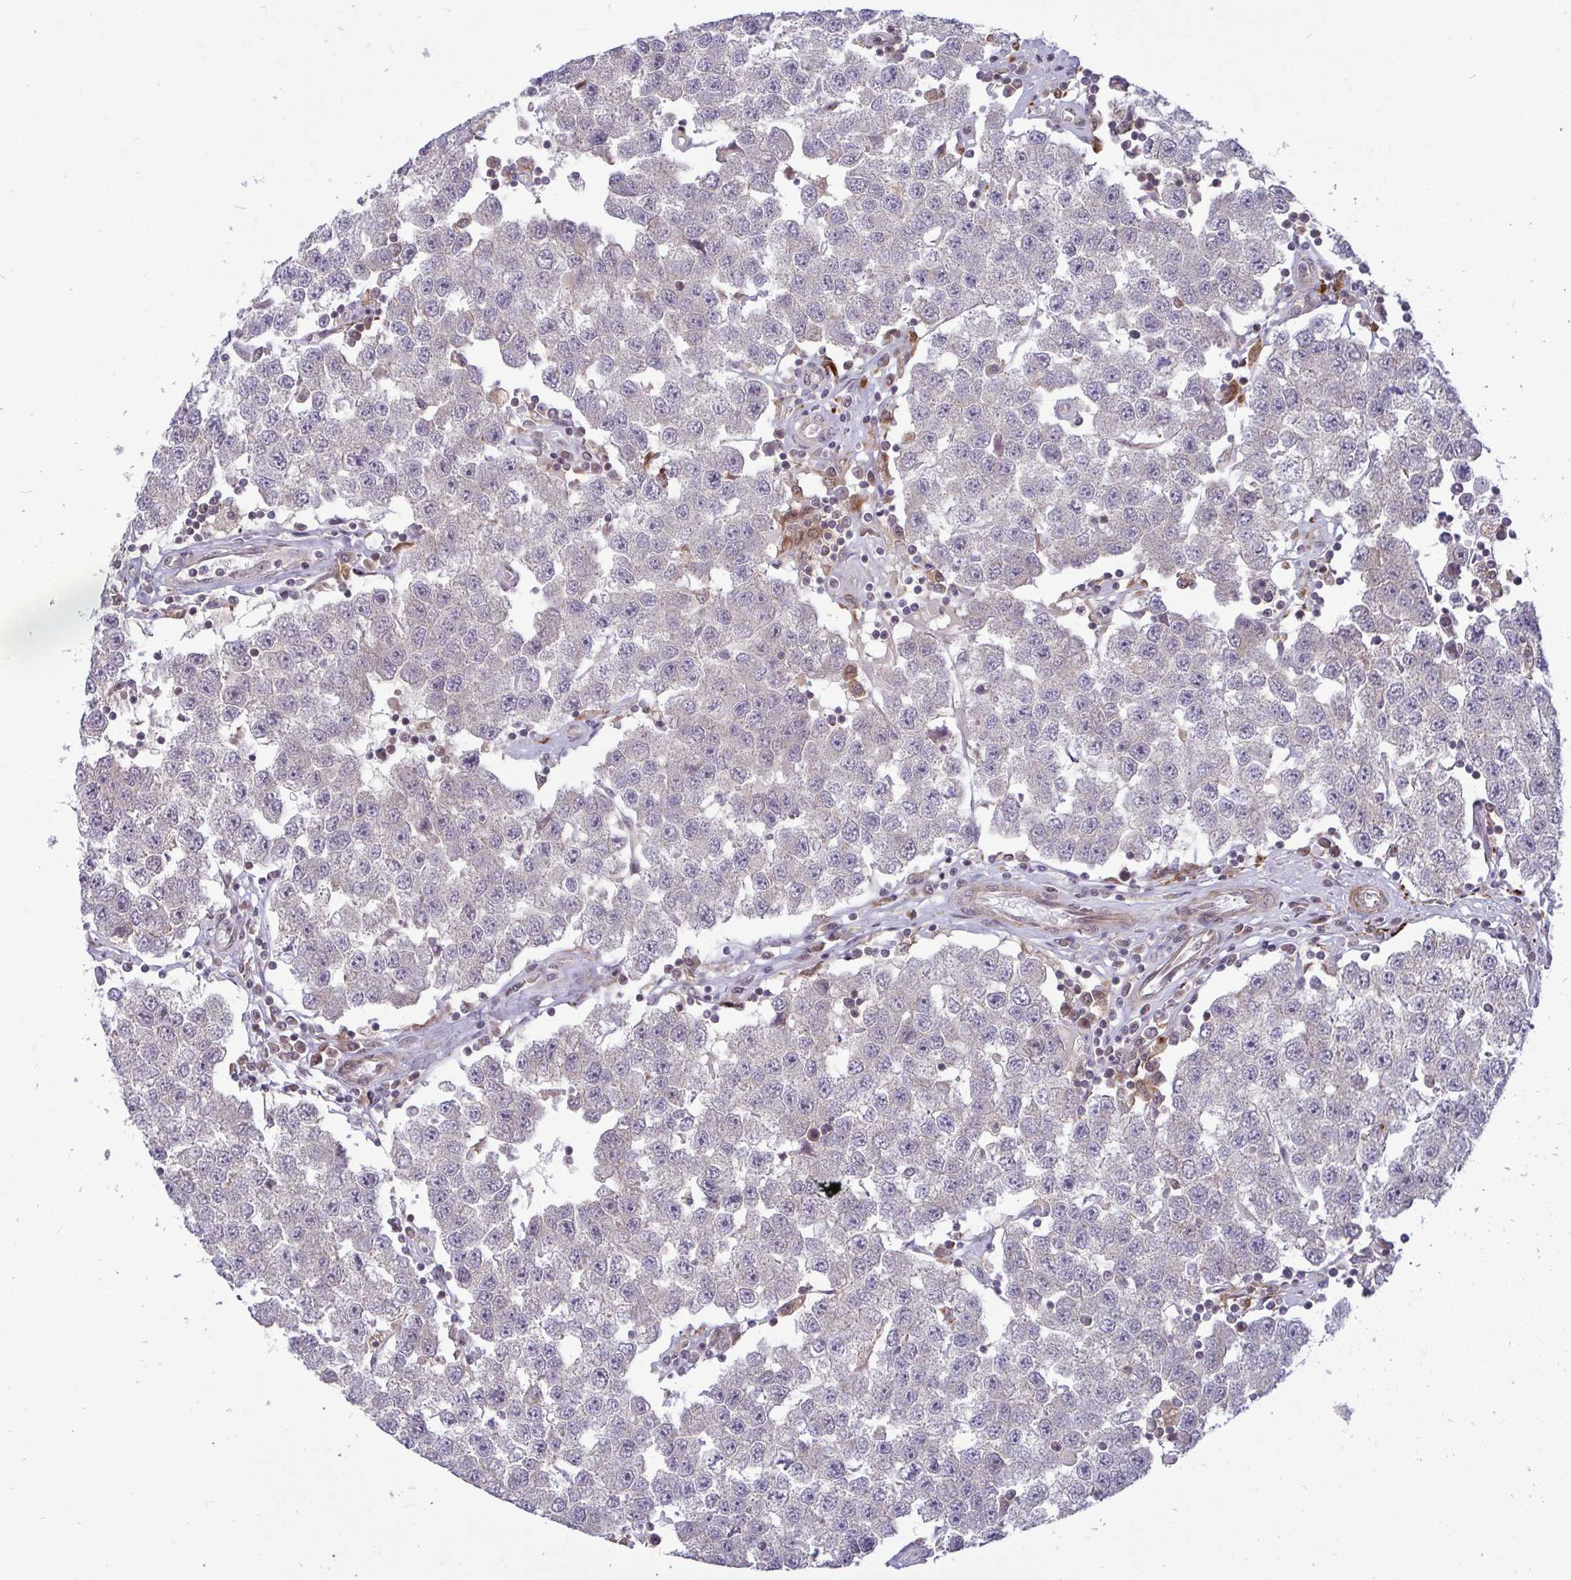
{"staining": {"intensity": "negative", "quantity": "none", "location": "none"}, "tissue": "testis cancer", "cell_type": "Tumor cells", "image_type": "cancer", "snomed": [{"axis": "morphology", "description": "Seminoma, NOS"}, {"axis": "topography", "description": "Testis"}], "caption": "IHC histopathology image of human seminoma (testis) stained for a protein (brown), which demonstrates no staining in tumor cells.", "gene": "TRIM44", "patient": {"sex": "male", "age": 34}}